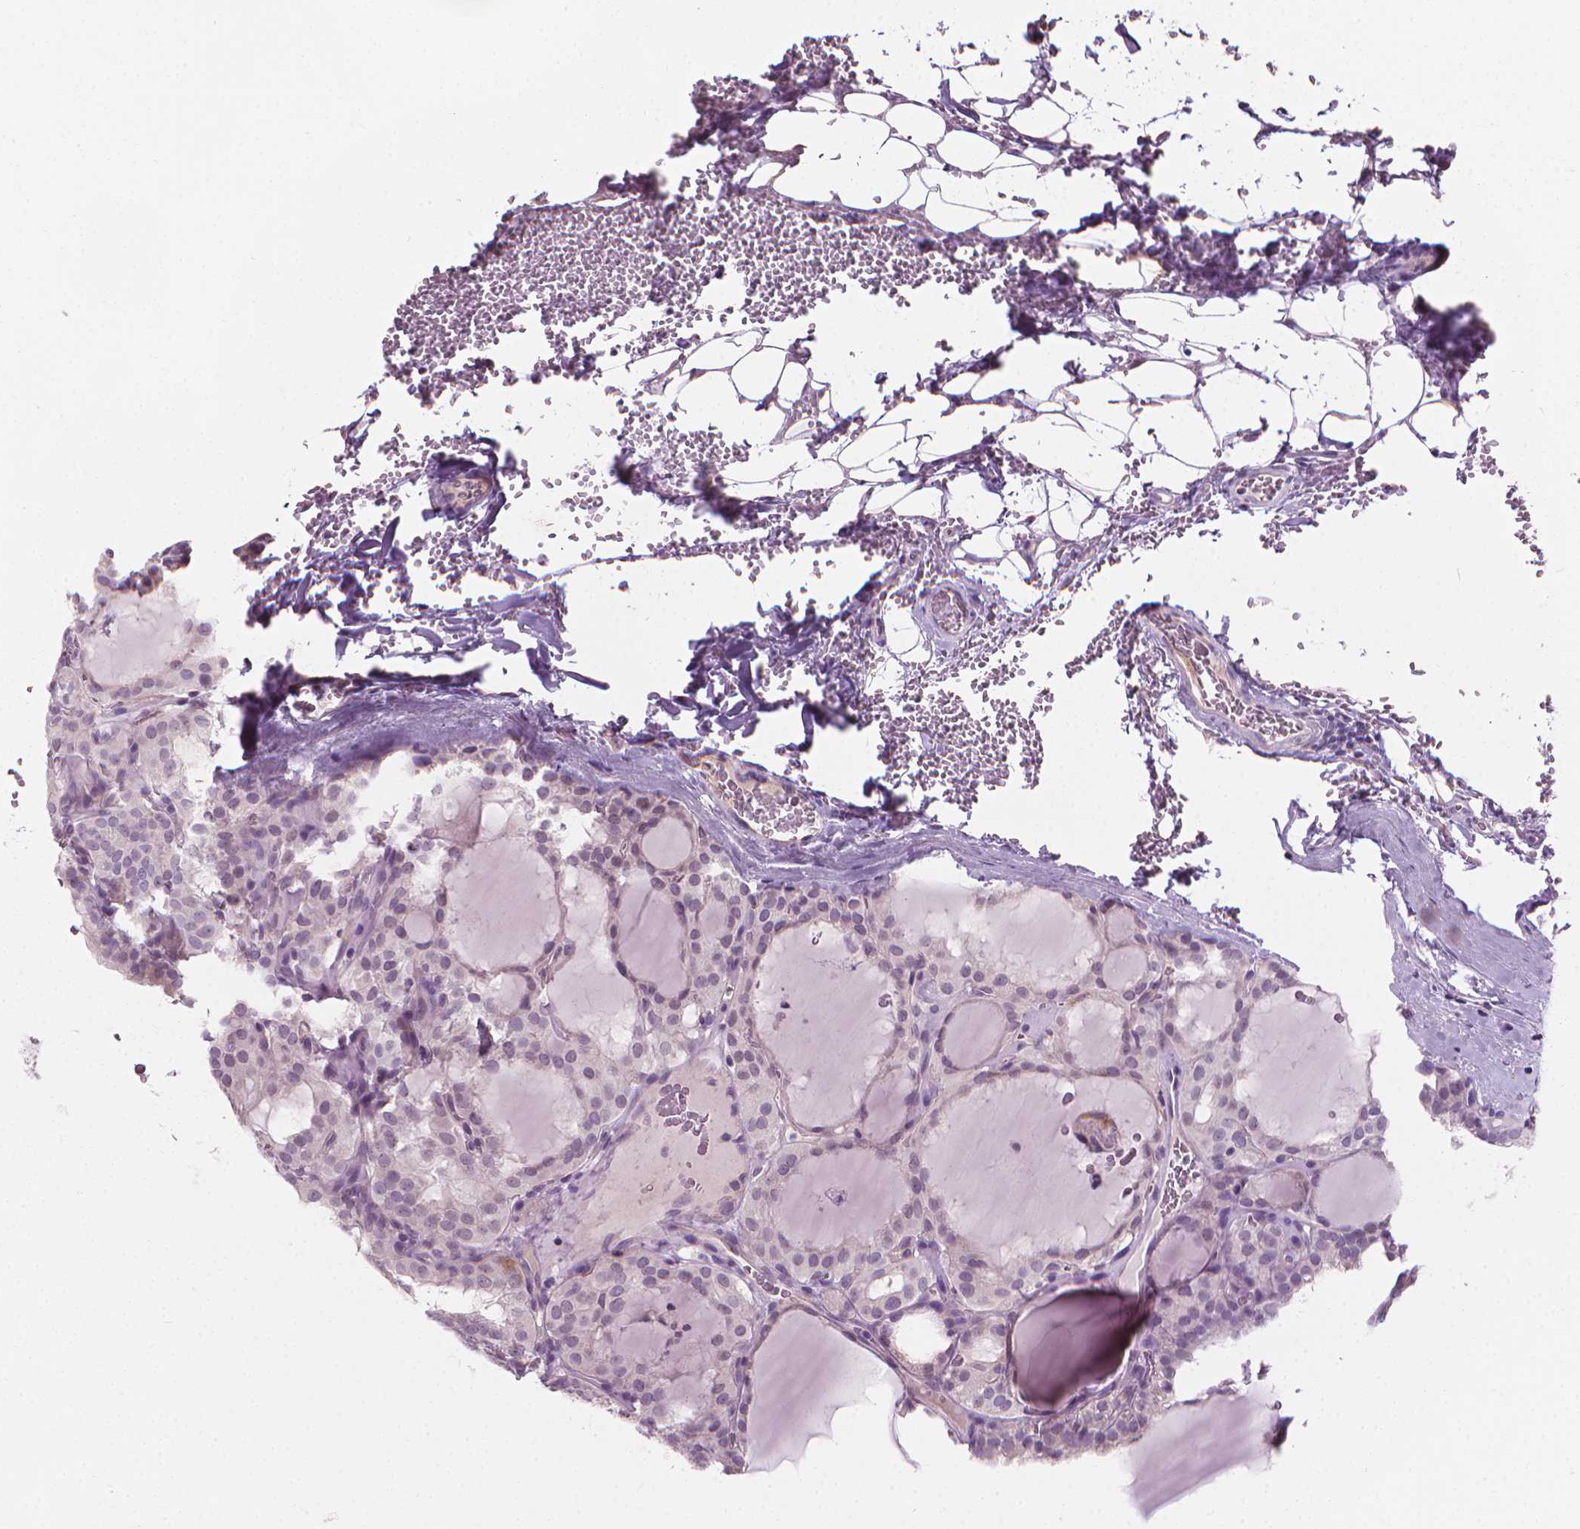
{"staining": {"intensity": "negative", "quantity": "none", "location": "none"}, "tissue": "thyroid cancer", "cell_type": "Tumor cells", "image_type": "cancer", "snomed": [{"axis": "morphology", "description": "Papillary adenocarcinoma, NOS"}, {"axis": "topography", "description": "Thyroid gland"}], "caption": "Immunohistochemical staining of human thyroid cancer reveals no significant expression in tumor cells.", "gene": "CFAP126", "patient": {"sex": "male", "age": 20}}